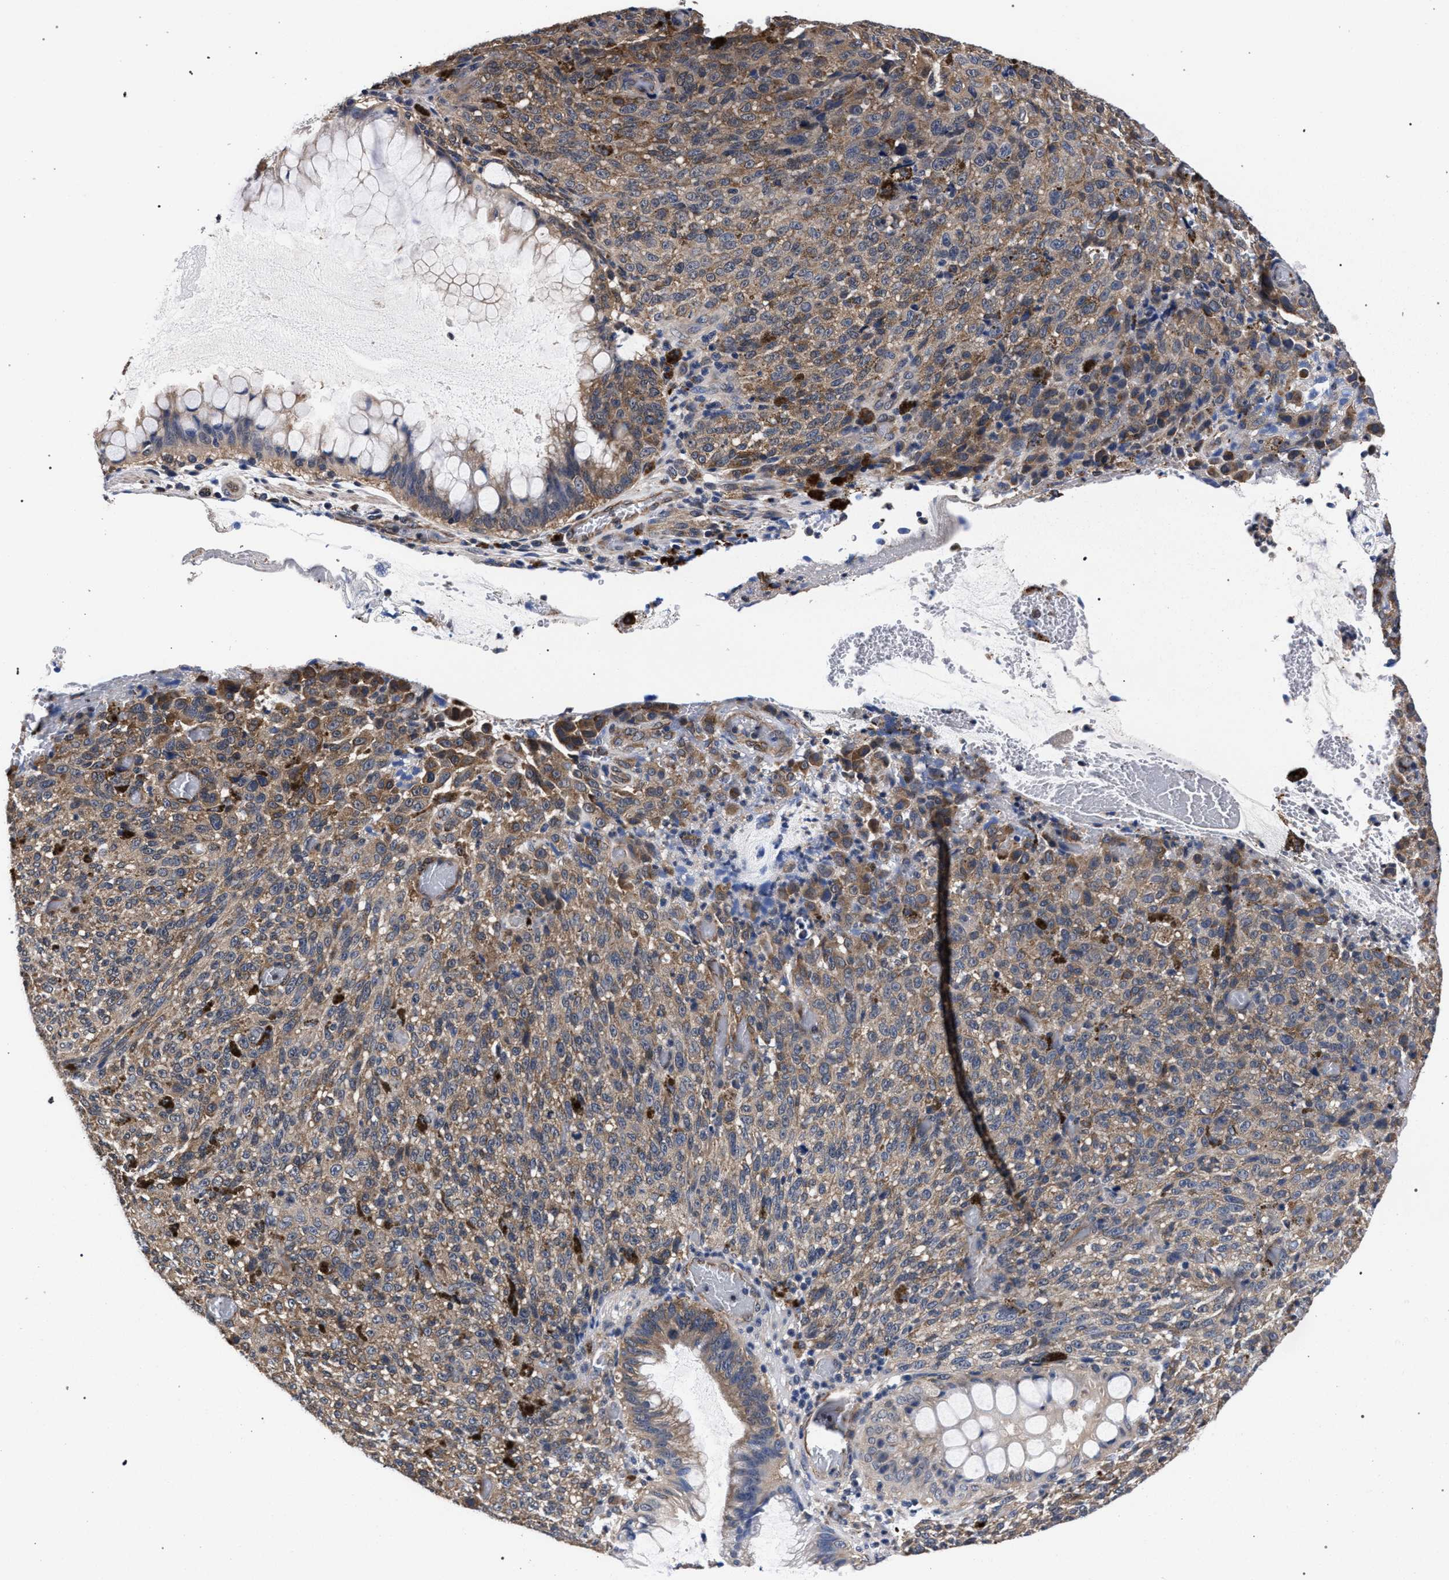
{"staining": {"intensity": "weak", "quantity": ">75%", "location": "cytoplasmic/membranous"}, "tissue": "melanoma", "cell_type": "Tumor cells", "image_type": "cancer", "snomed": [{"axis": "morphology", "description": "Malignant melanoma, NOS"}, {"axis": "topography", "description": "Rectum"}], "caption": "This is a photomicrograph of immunohistochemistry staining of melanoma, which shows weak staining in the cytoplasmic/membranous of tumor cells.", "gene": "RBM33", "patient": {"sex": "female", "age": 81}}